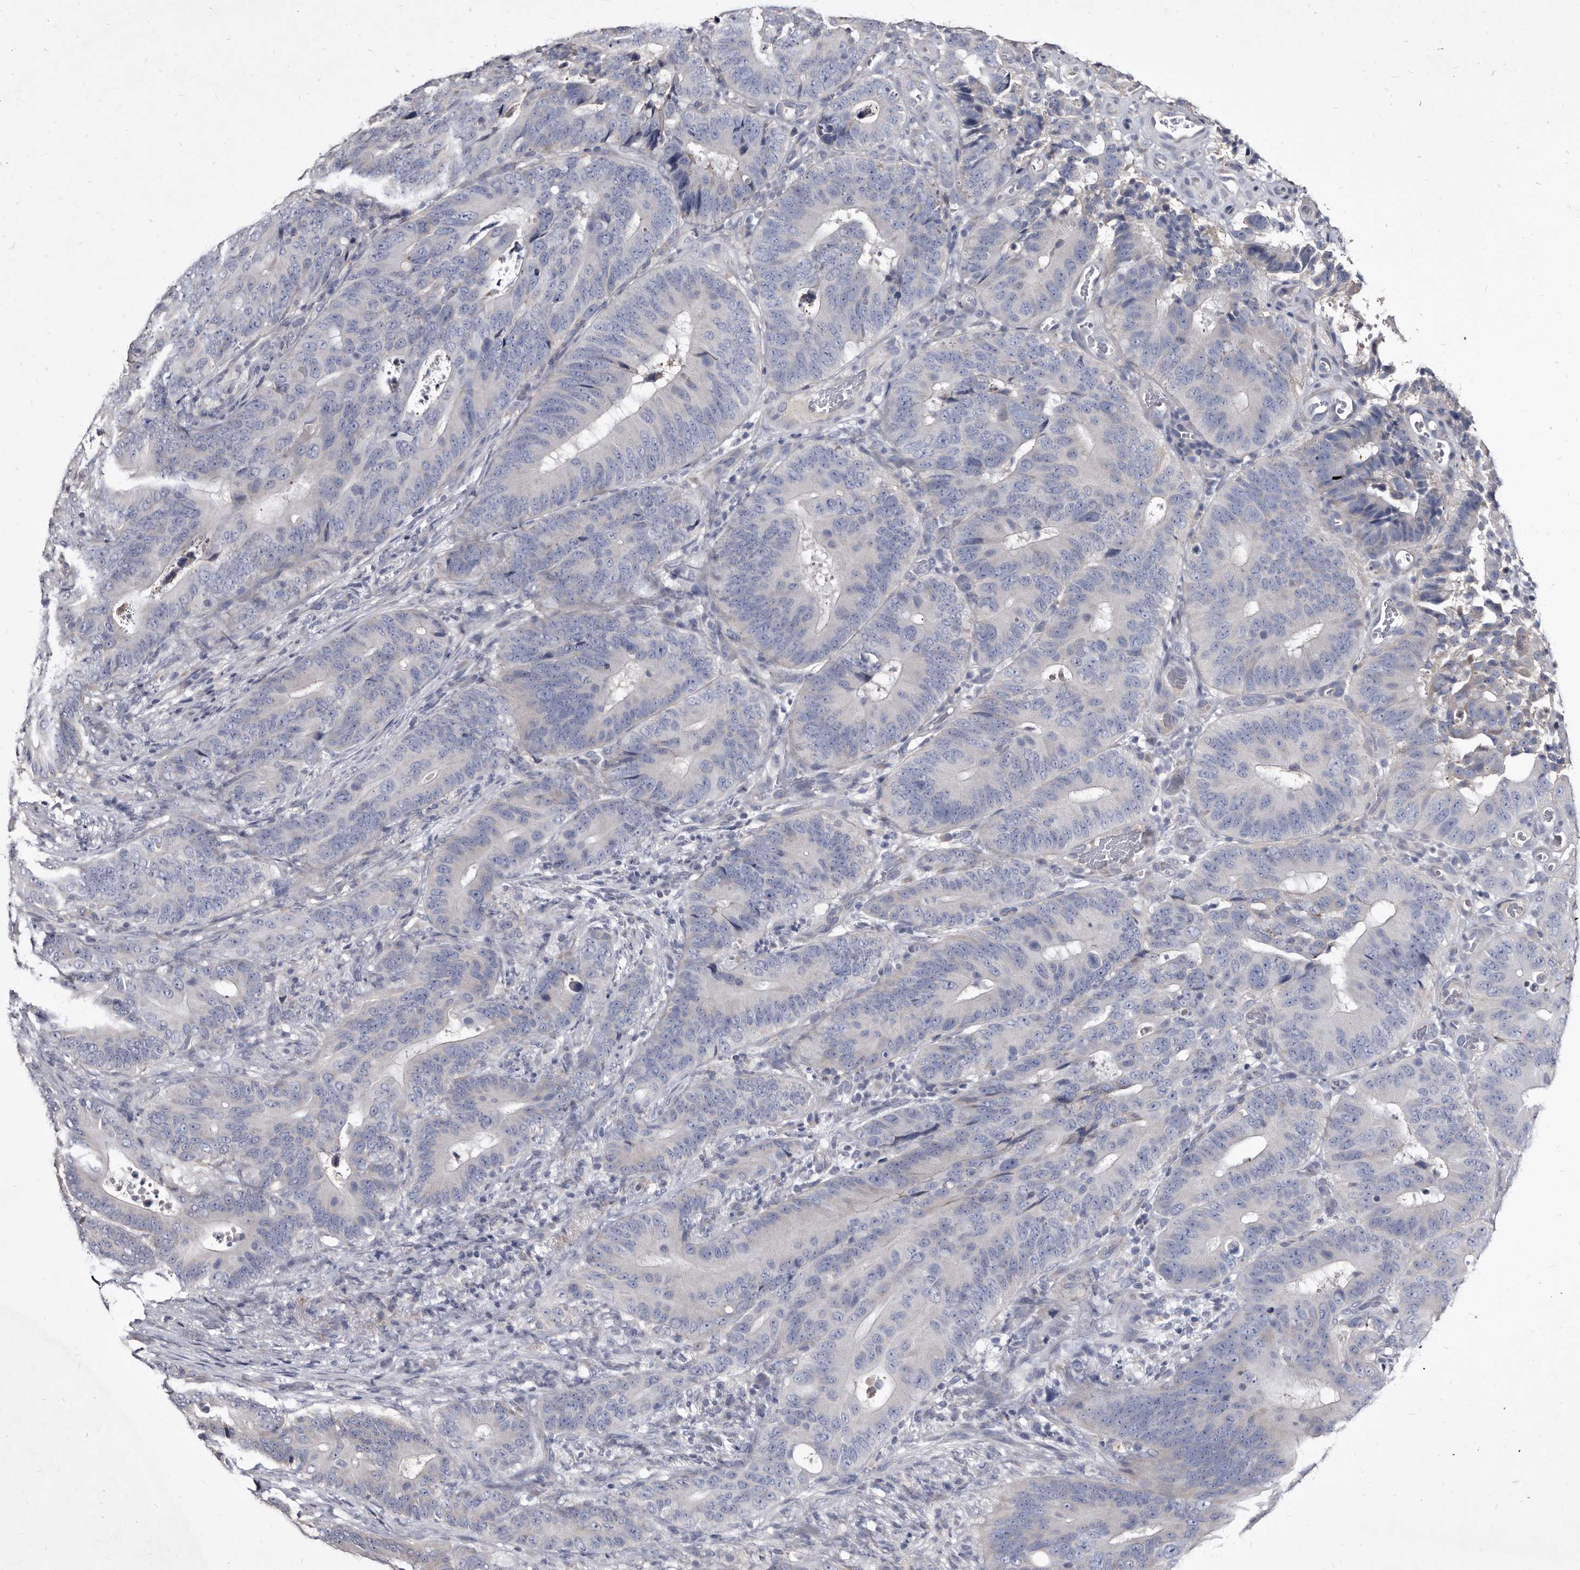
{"staining": {"intensity": "negative", "quantity": "none", "location": "none"}, "tissue": "colorectal cancer", "cell_type": "Tumor cells", "image_type": "cancer", "snomed": [{"axis": "morphology", "description": "Adenocarcinoma, NOS"}, {"axis": "topography", "description": "Colon"}], "caption": "Adenocarcinoma (colorectal) was stained to show a protein in brown. There is no significant expression in tumor cells.", "gene": "SLC39A2", "patient": {"sex": "male", "age": 83}}